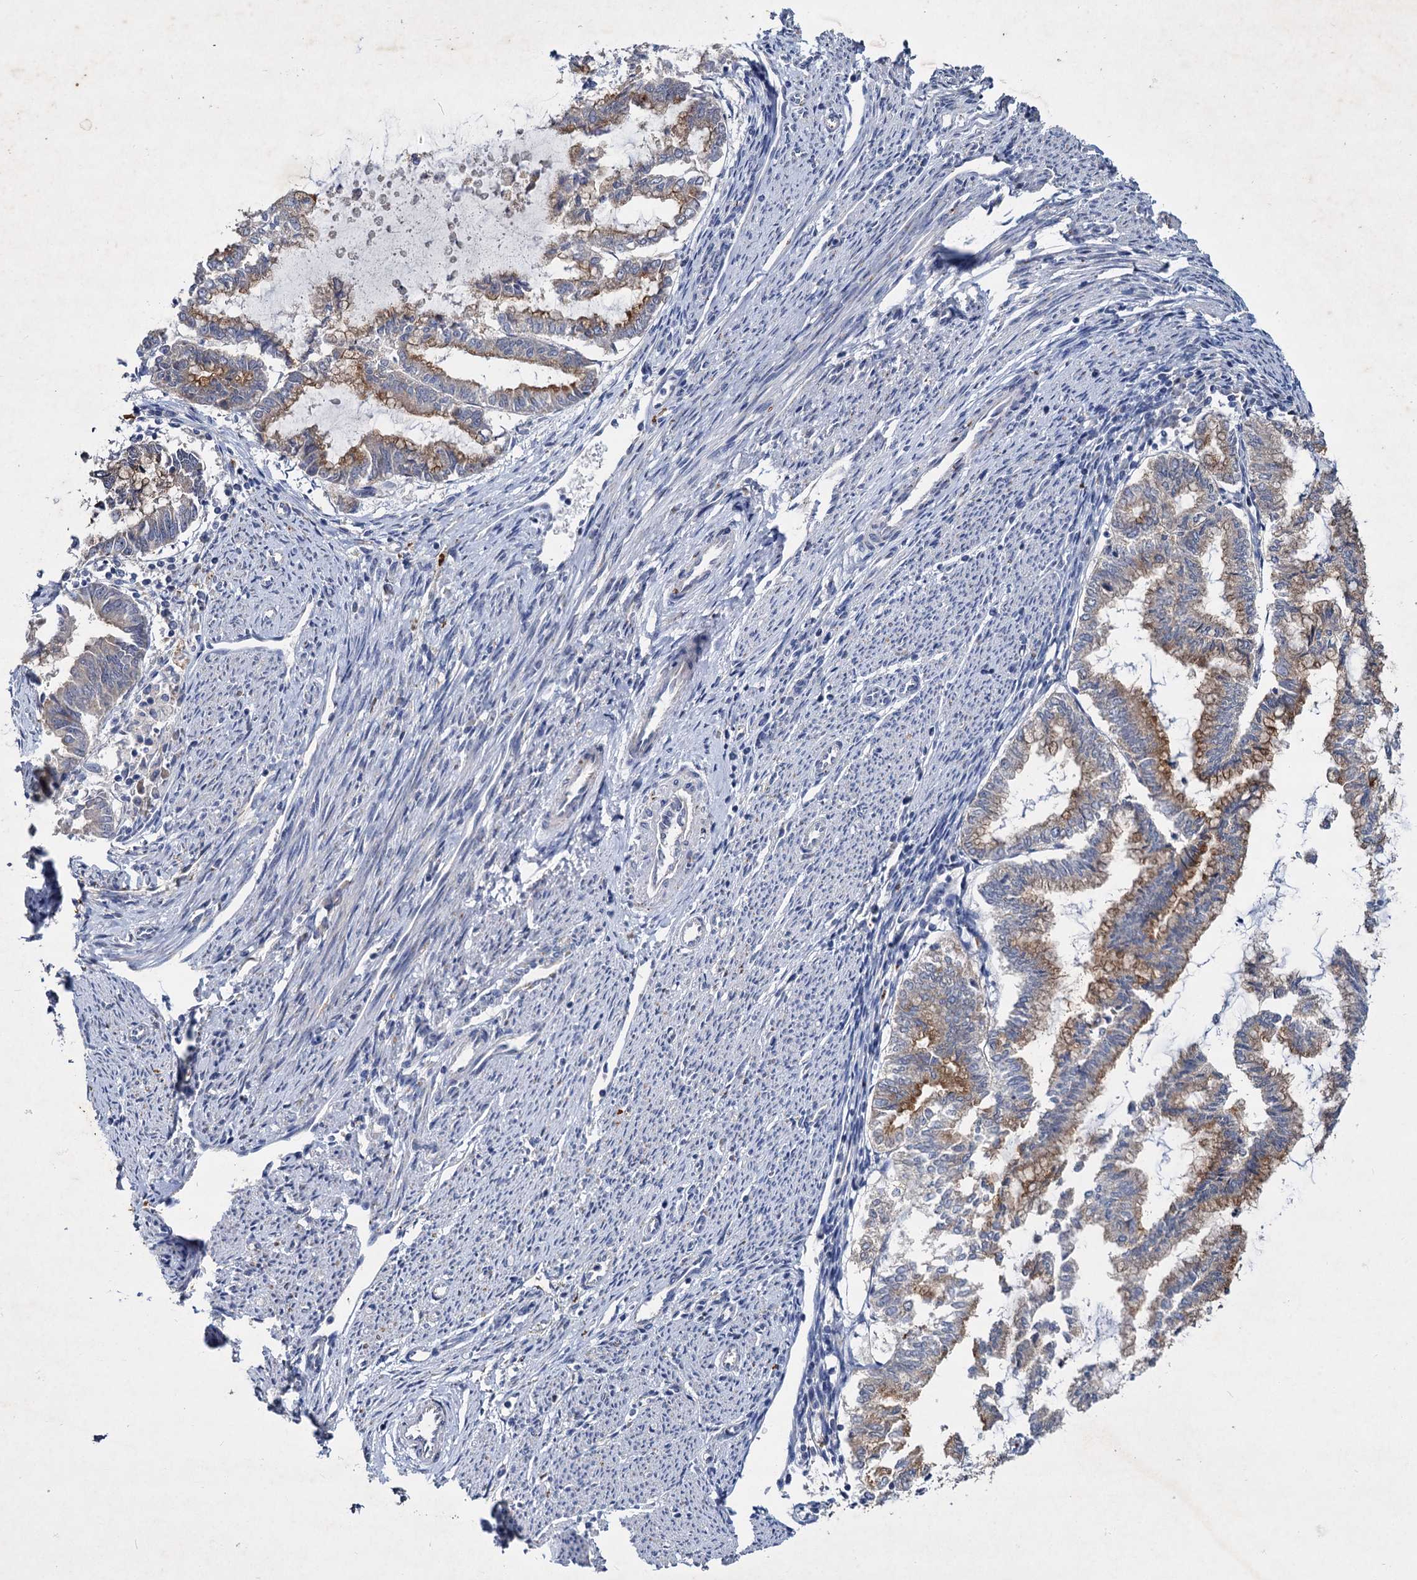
{"staining": {"intensity": "moderate", "quantity": "25%-75%", "location": "cytoplasmic/membranous"}, "tissue": "endometrial cancer", "cell_type": "Tumor cells", "image_type": "cancer", "snomed": [{"axis": "morphology", "description": "Adenocarcinoma, NOS"}, {"axis": "topography", "description": "Endometrium"}], "caption": "A brown stain labels moderate cytoplasmic/membranous expression of a protein in endometrial cancer tumor cells.", "gene": "ATP9A", "patient": {"sex": "female", "age": 79}}